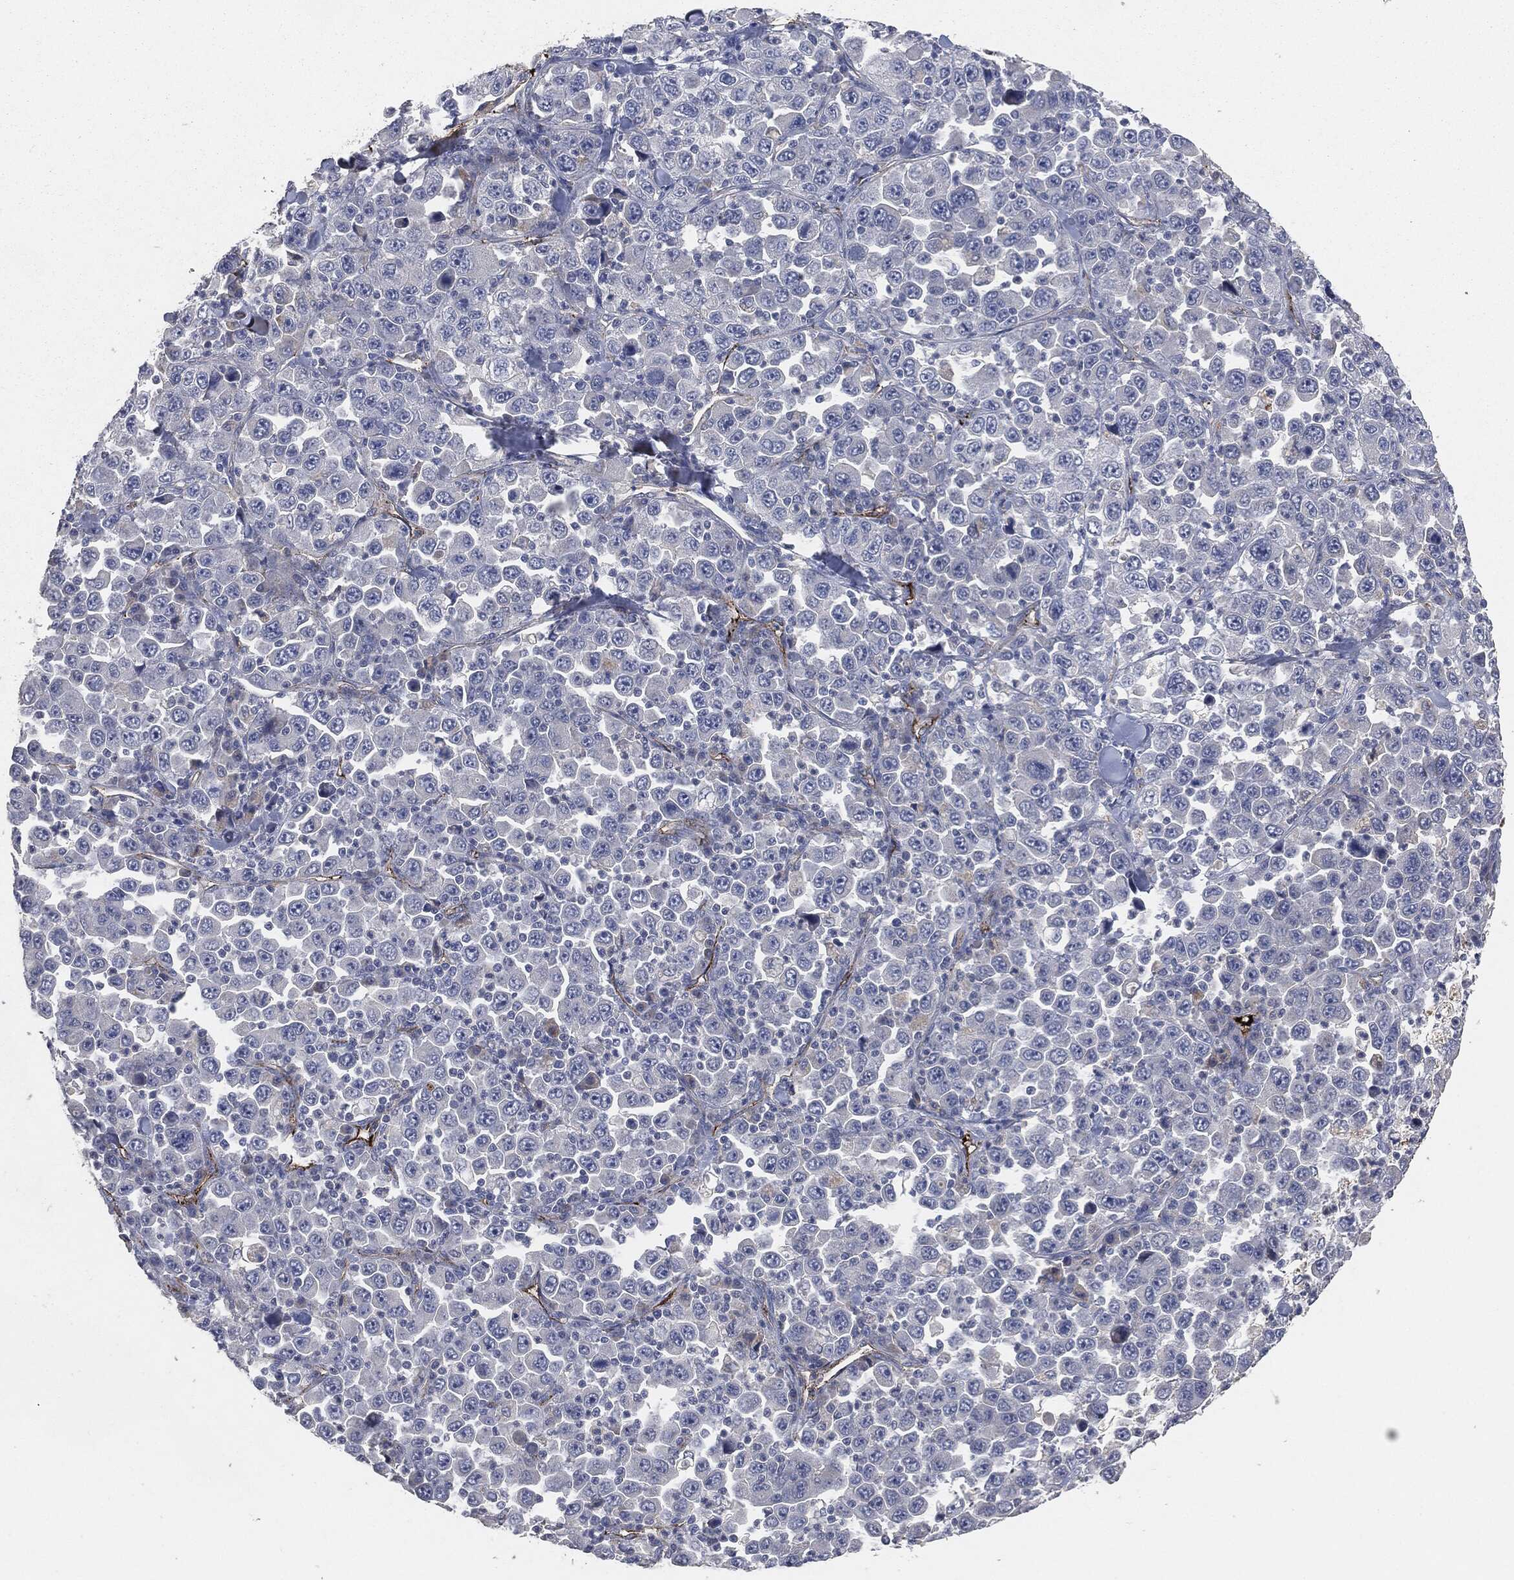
{"staining": {"intensity": "negative", "quantity": "none", "location": "none"}, "tissue": "stomach cancer", "cell_type": "Tumor cells", "image_type": "cancer", "snomed": [{"axis": "morphology", "description": "Normal tissue, NOS"}, {"axis": "morphology", "description": "Adenocarcinoma, NOS"}, {"axis": "topography", "description": "Stomach, upper"}, {"axis": "topography", "description": "Stomach"}], "caption": "An image of stomach cancer stained for a protein exhibits no brown staining in tumor cells. The staining is performed using DAB (3,3'-diaminobenzidine) brown chromogen with nuclei counter-stained in using hematoxylin.", "gene": "APOB", "patient": {"sex": "male", "age": 59}}